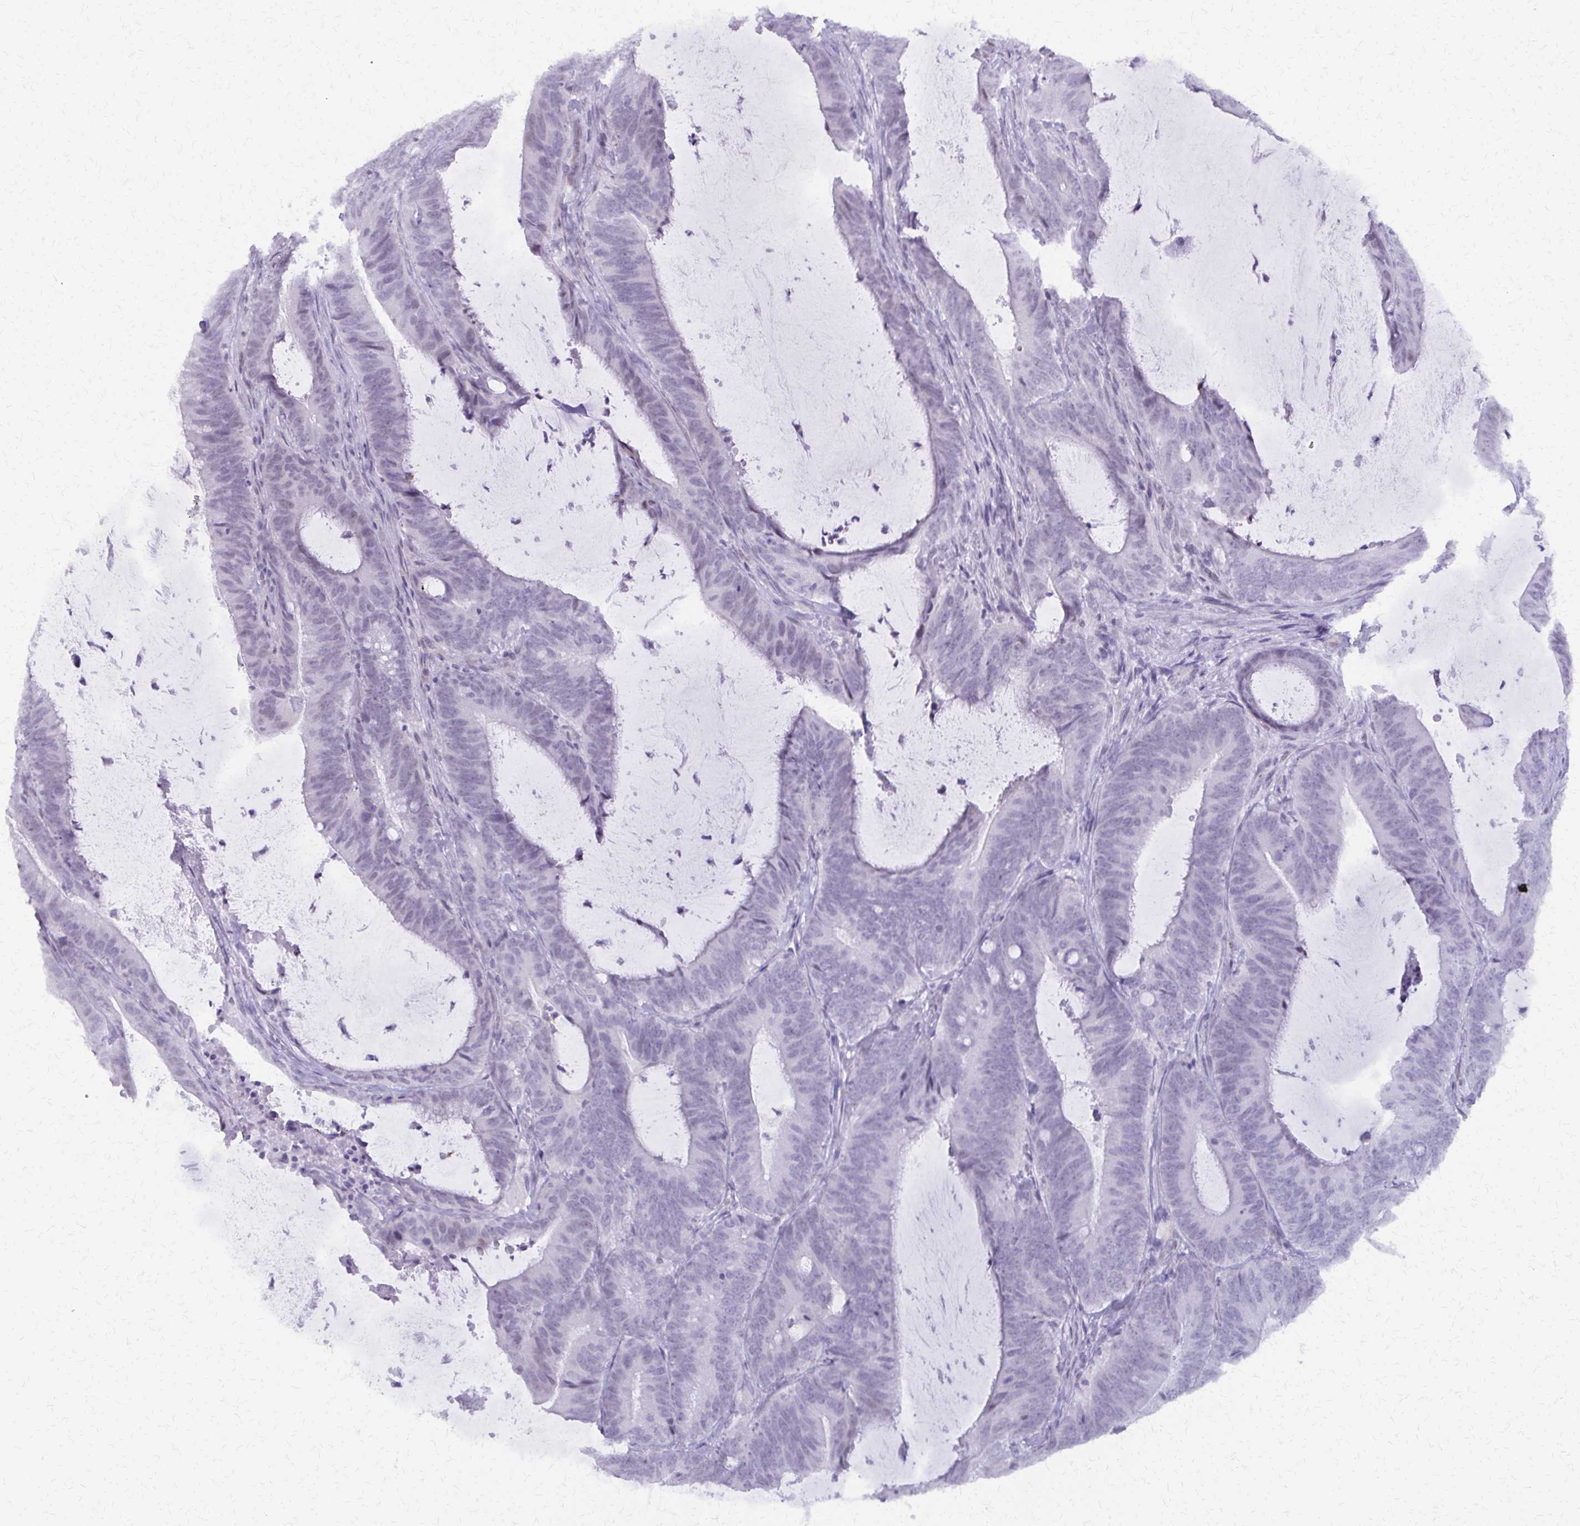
{"staining": {"intensity": "negative", "quantity": "none", "location": "none"}, "tissue": "colorectal cancer", "cell_type": "Tumor cells", "image_type": "cancer", "snomed": [{"axis": "morphology", "description": "Adenocarcinoma, NOS"}, {"axis": "topography", "description": "Colon"}], "caption": "Adenocarcinoma (colorectal) stained for a protein using immunohistochemistry exhibits no staining tumor cells.", "gene": "FAM162B", "patient": {"sex": "female", "age": 43}}